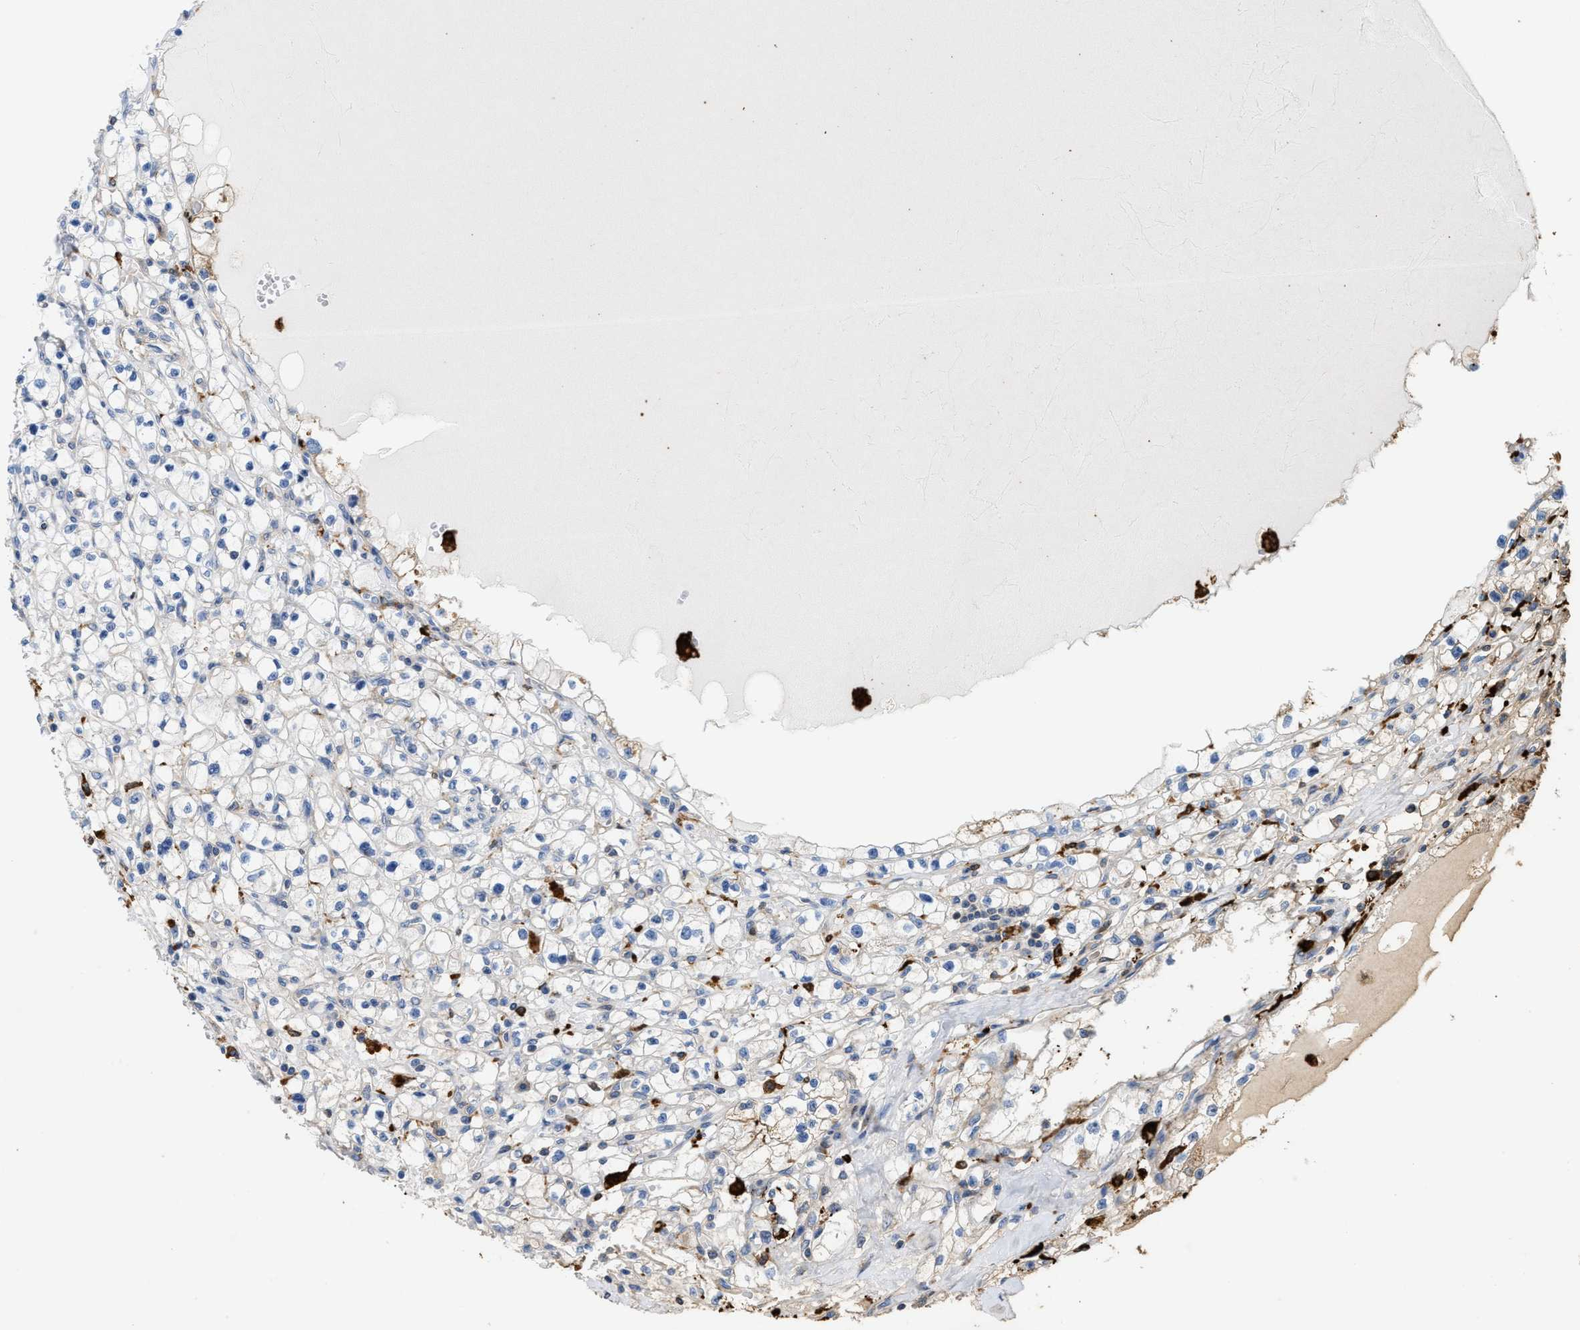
{"staining": {"intensity": "negative", "quantity": "none", "location": "none"}, "tissue": "renal cancer", "cell_type": "Tumor cells", "image_type": "cancer", "snomed": [{"axis": "morphology", "description": "Adenocarcinoma, NOS"}, {"axis": "topography", "description": "Kidney"}], "caption": "Tumor cells are negative for protein expression in human renal adenocarcinoma.", "gene": "ATIC", "patient": {"sex": "male", "age": 56}}